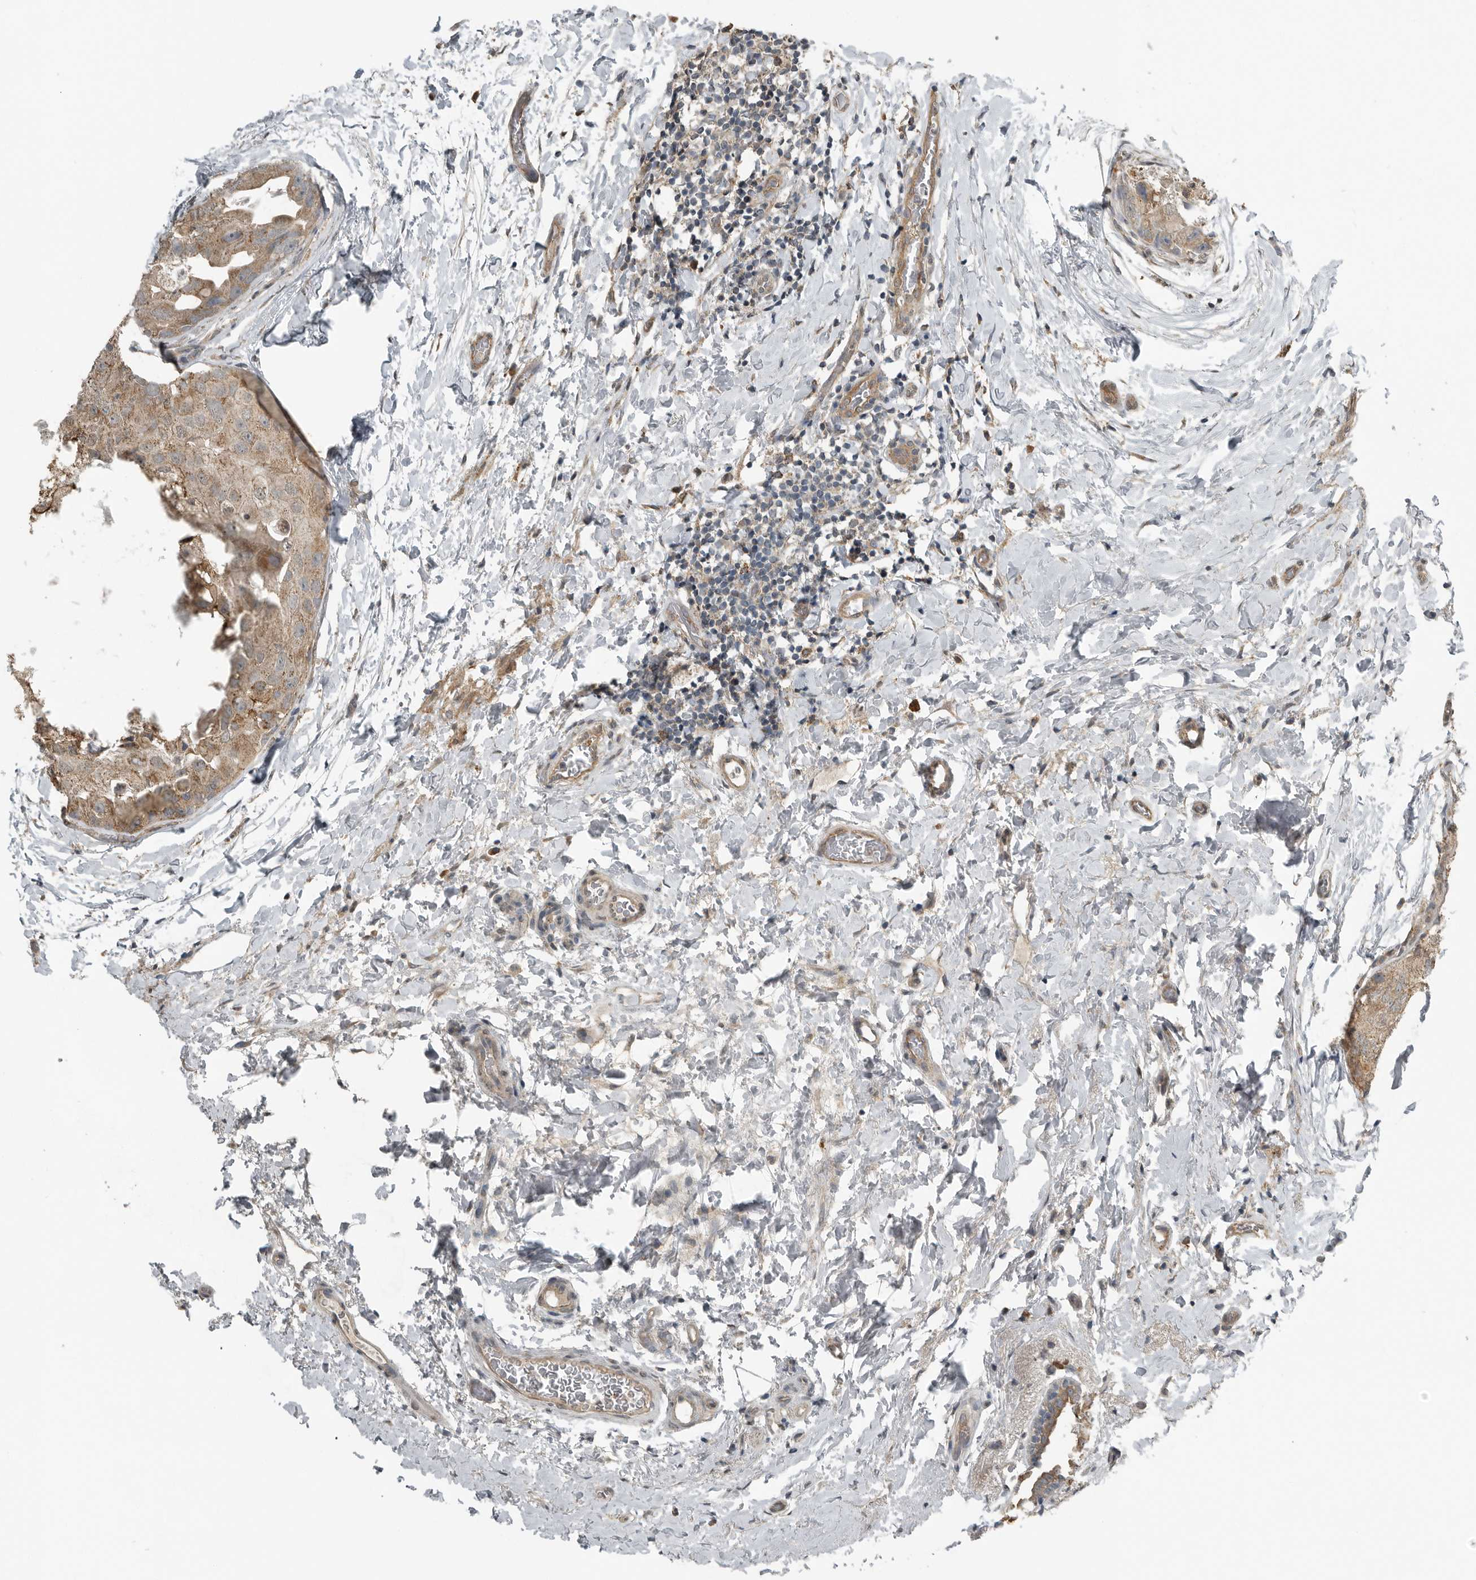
{"staining": {"intensity": "moderate", "quantity": ">75%", "location": "cytoplasmic/membranous"}, "tissue": "breast cancer", "cell_type": "Tumor cells", "image_type": "cancer", "snomed": [{"axis": "morphology", "description": "Duct carcinoma"}, {"axis": "topography", "description": "Breast"}], "caption": "A micrograph of breast intraductal carcinoma stained for a protein reveals moderate cytoplasmic/membranous brown staining in tumor cells.", "gene": "AFAP1", "patient": {"sex": "female", "age": 62}}